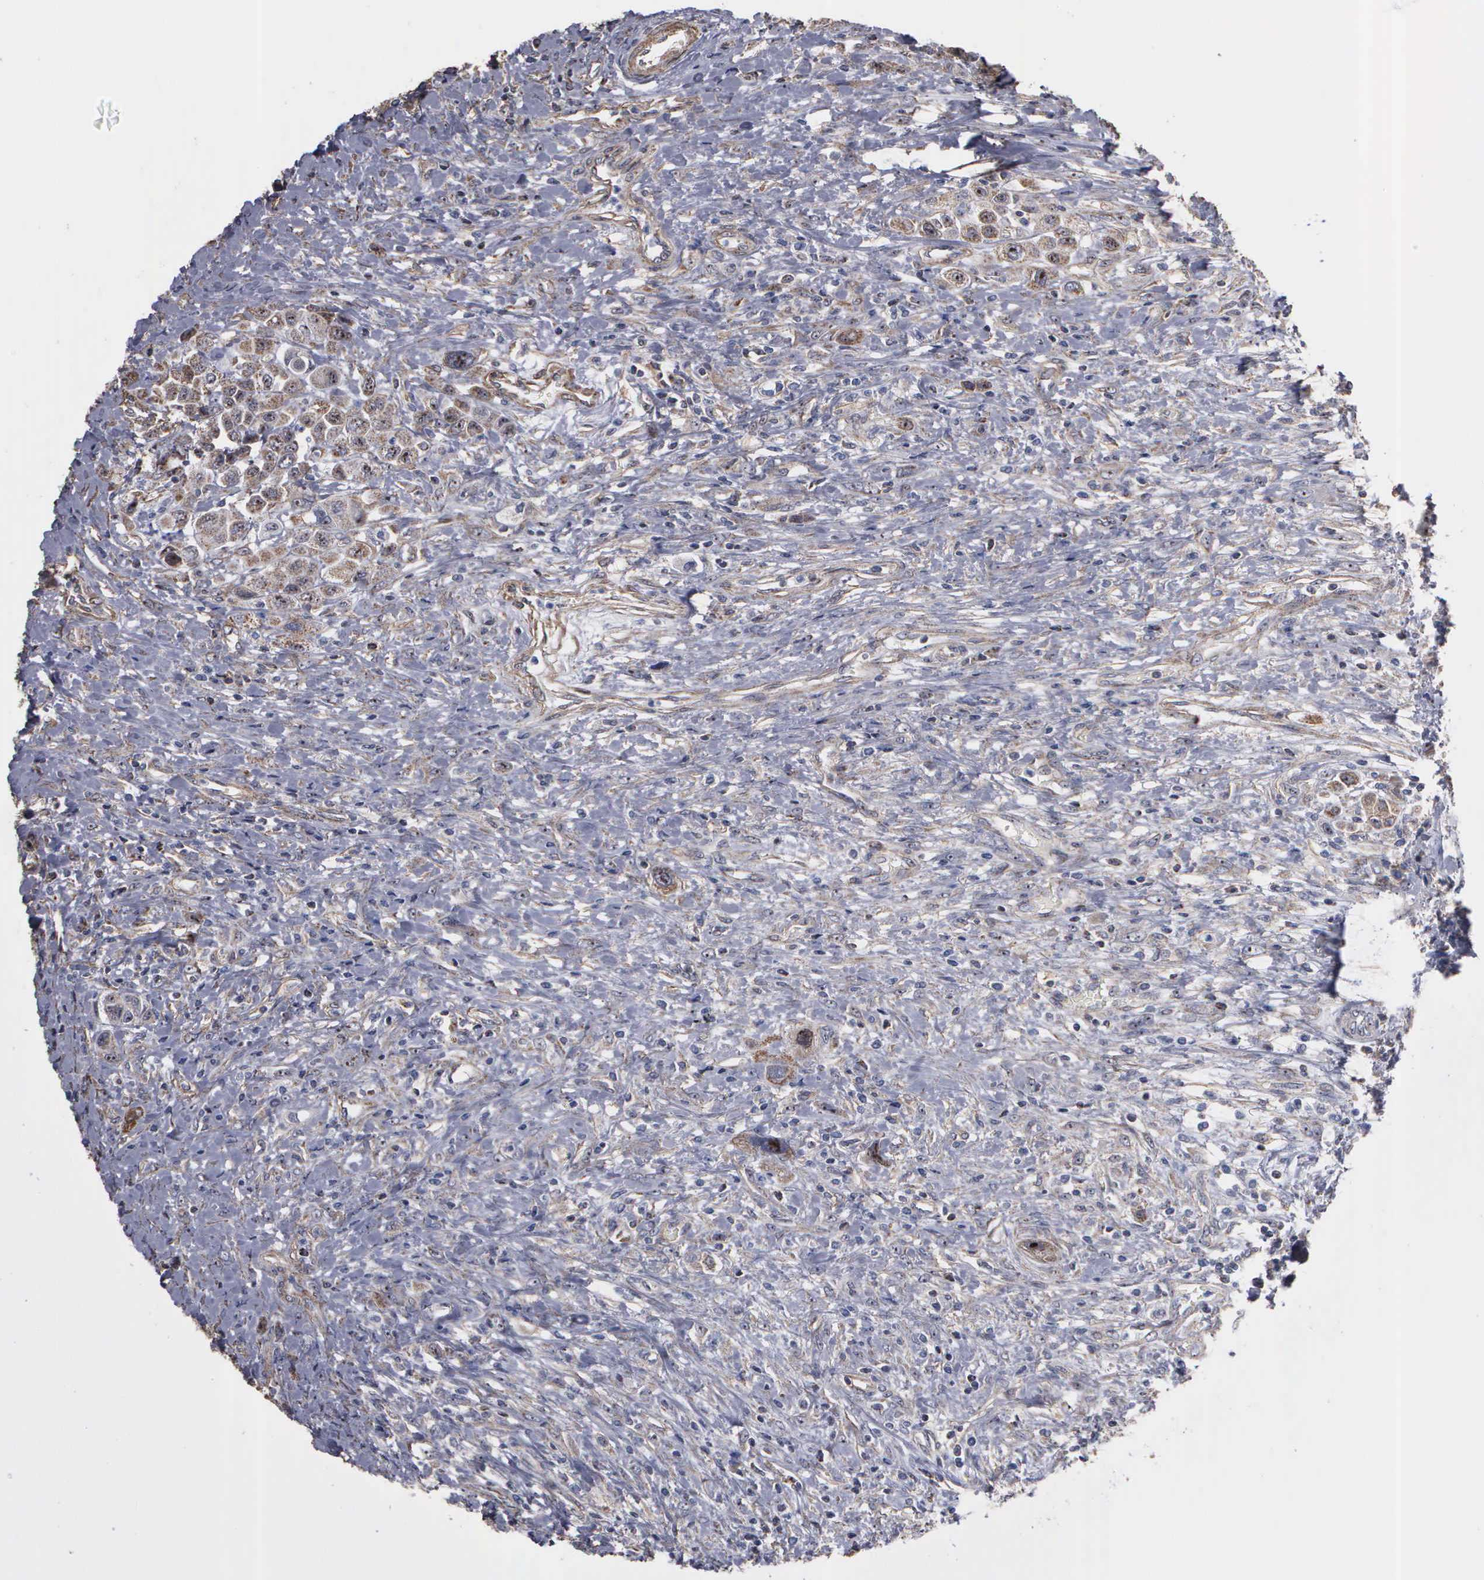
{"staining": {"intensity": "weak", "quantity": "25%-75%", "location": "cytoplasmic/membranous,nuclear"}, "tissue": "urothelial cancer", "cell_type": "Tumor cells", "image_type": "cancer", "snomed": [{"axis": "morphology", "description": "Urothelial carcinoma, High grade"}, {"axis": "topography", "description": "Urinary bladder"}], "caption": "A micrograph showing weak cytoplasmic/membranous and nuclear positivity in approximately 25%-75% of tumor cells in urothelial cancer, as visualized by brown immunohistochemical staining.", "gene": "NGDN", "patient": {"sex": "male", "age": 50}}